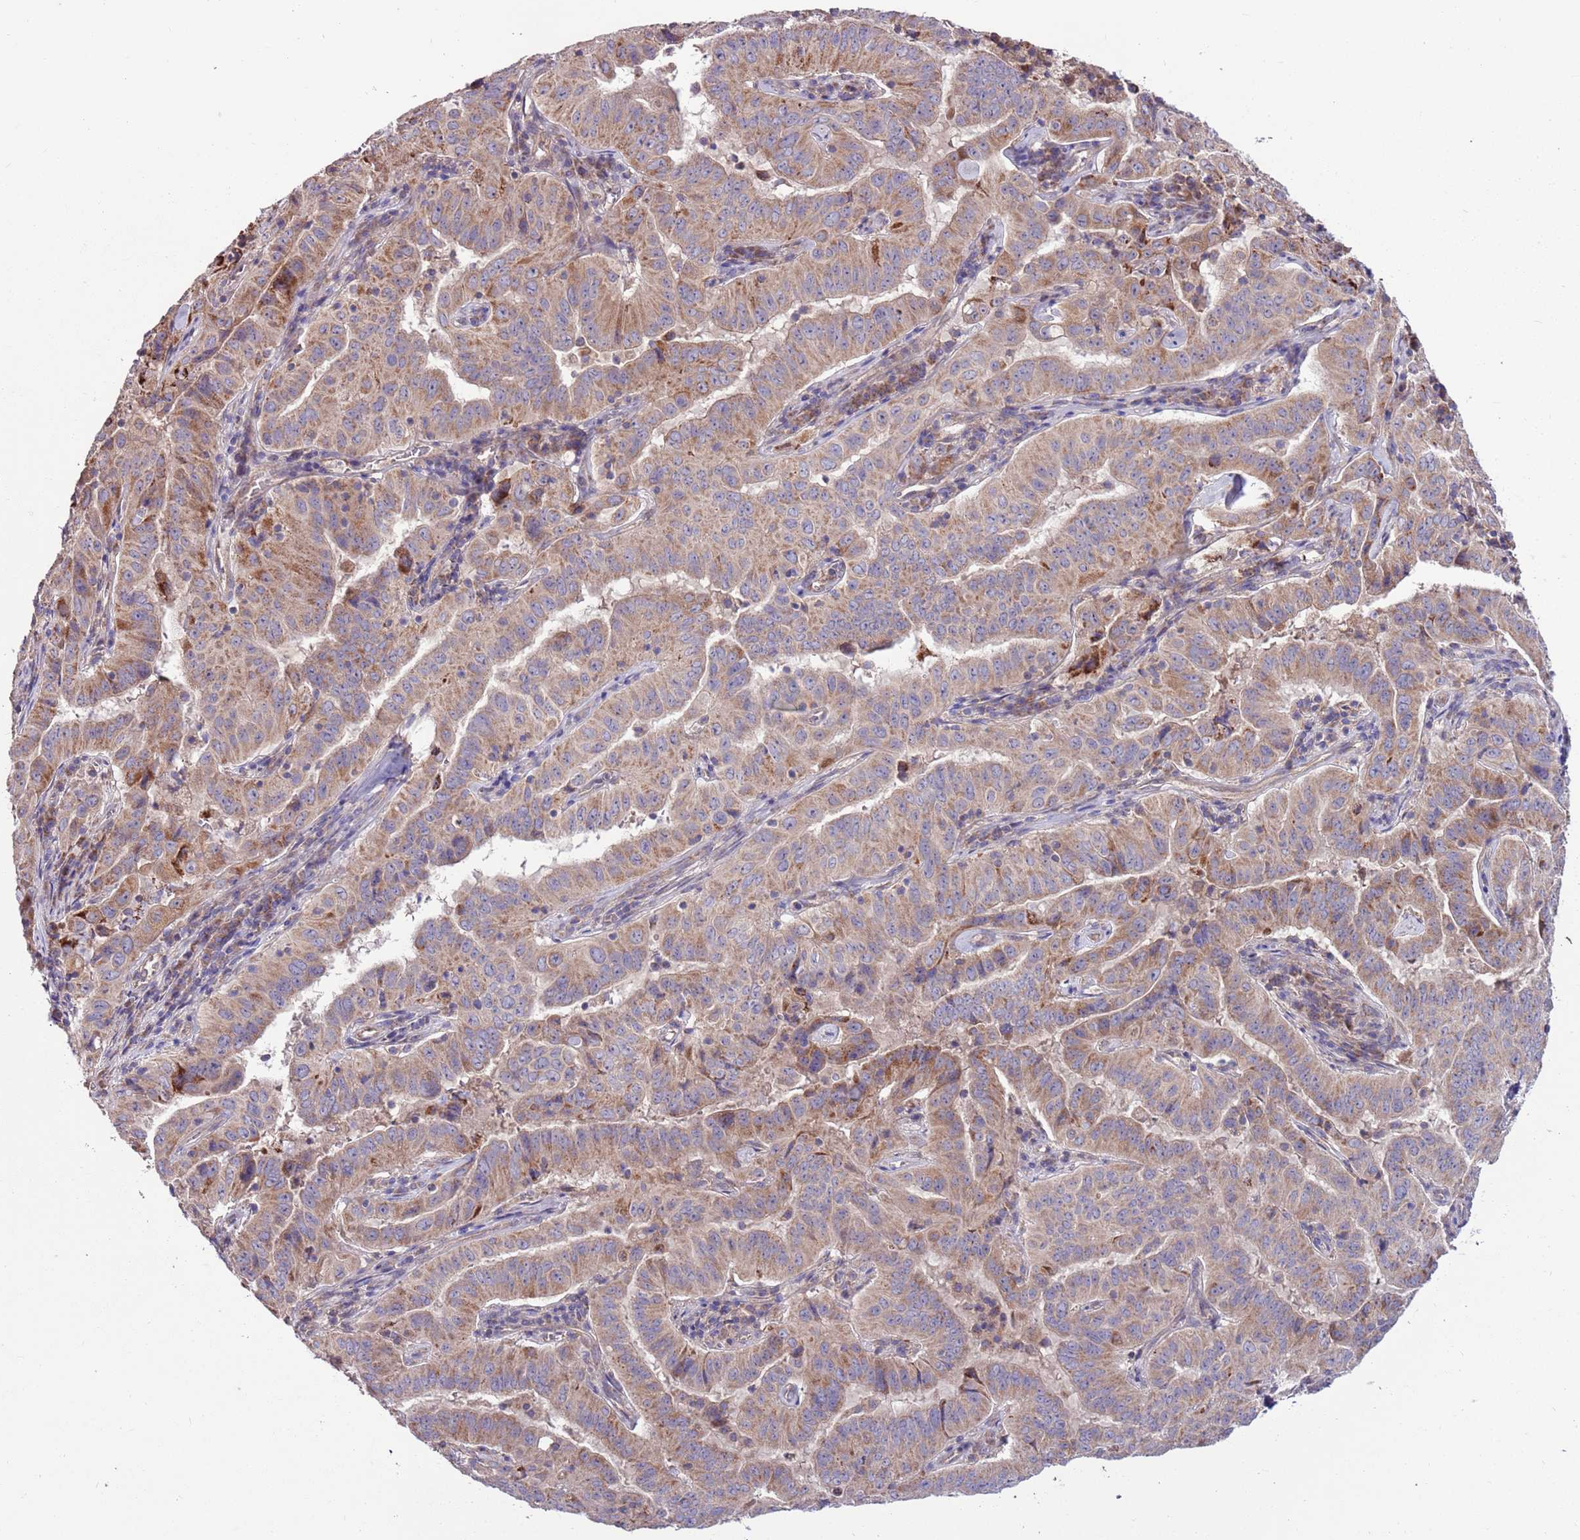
{"staining": {"intensity": "moderate", "quantity": ">75%", "location": "cytoplasmic/membranous"}, "tissue": "pancreatic cancer", "cell_type": "Tumor cells", "image_type": "cancer", "snomed": [{"axis": "morphology", "description": "Adenocarcinoma, NOS"}, {"axis": "topography", "description": "Pancreas"}], "caption": "High-magnification brightfield microscopy of pancreatic cancer (adenocarcinoma) stained with DAB (brown) and counterstained with hematoxylin (blue). tumor cells exhibit moderate cytoplasmic/membranous expression is appreciated in about>75% of cells.", "gene": "SMG1", "patient": {"sex": "male", "age": 63}}